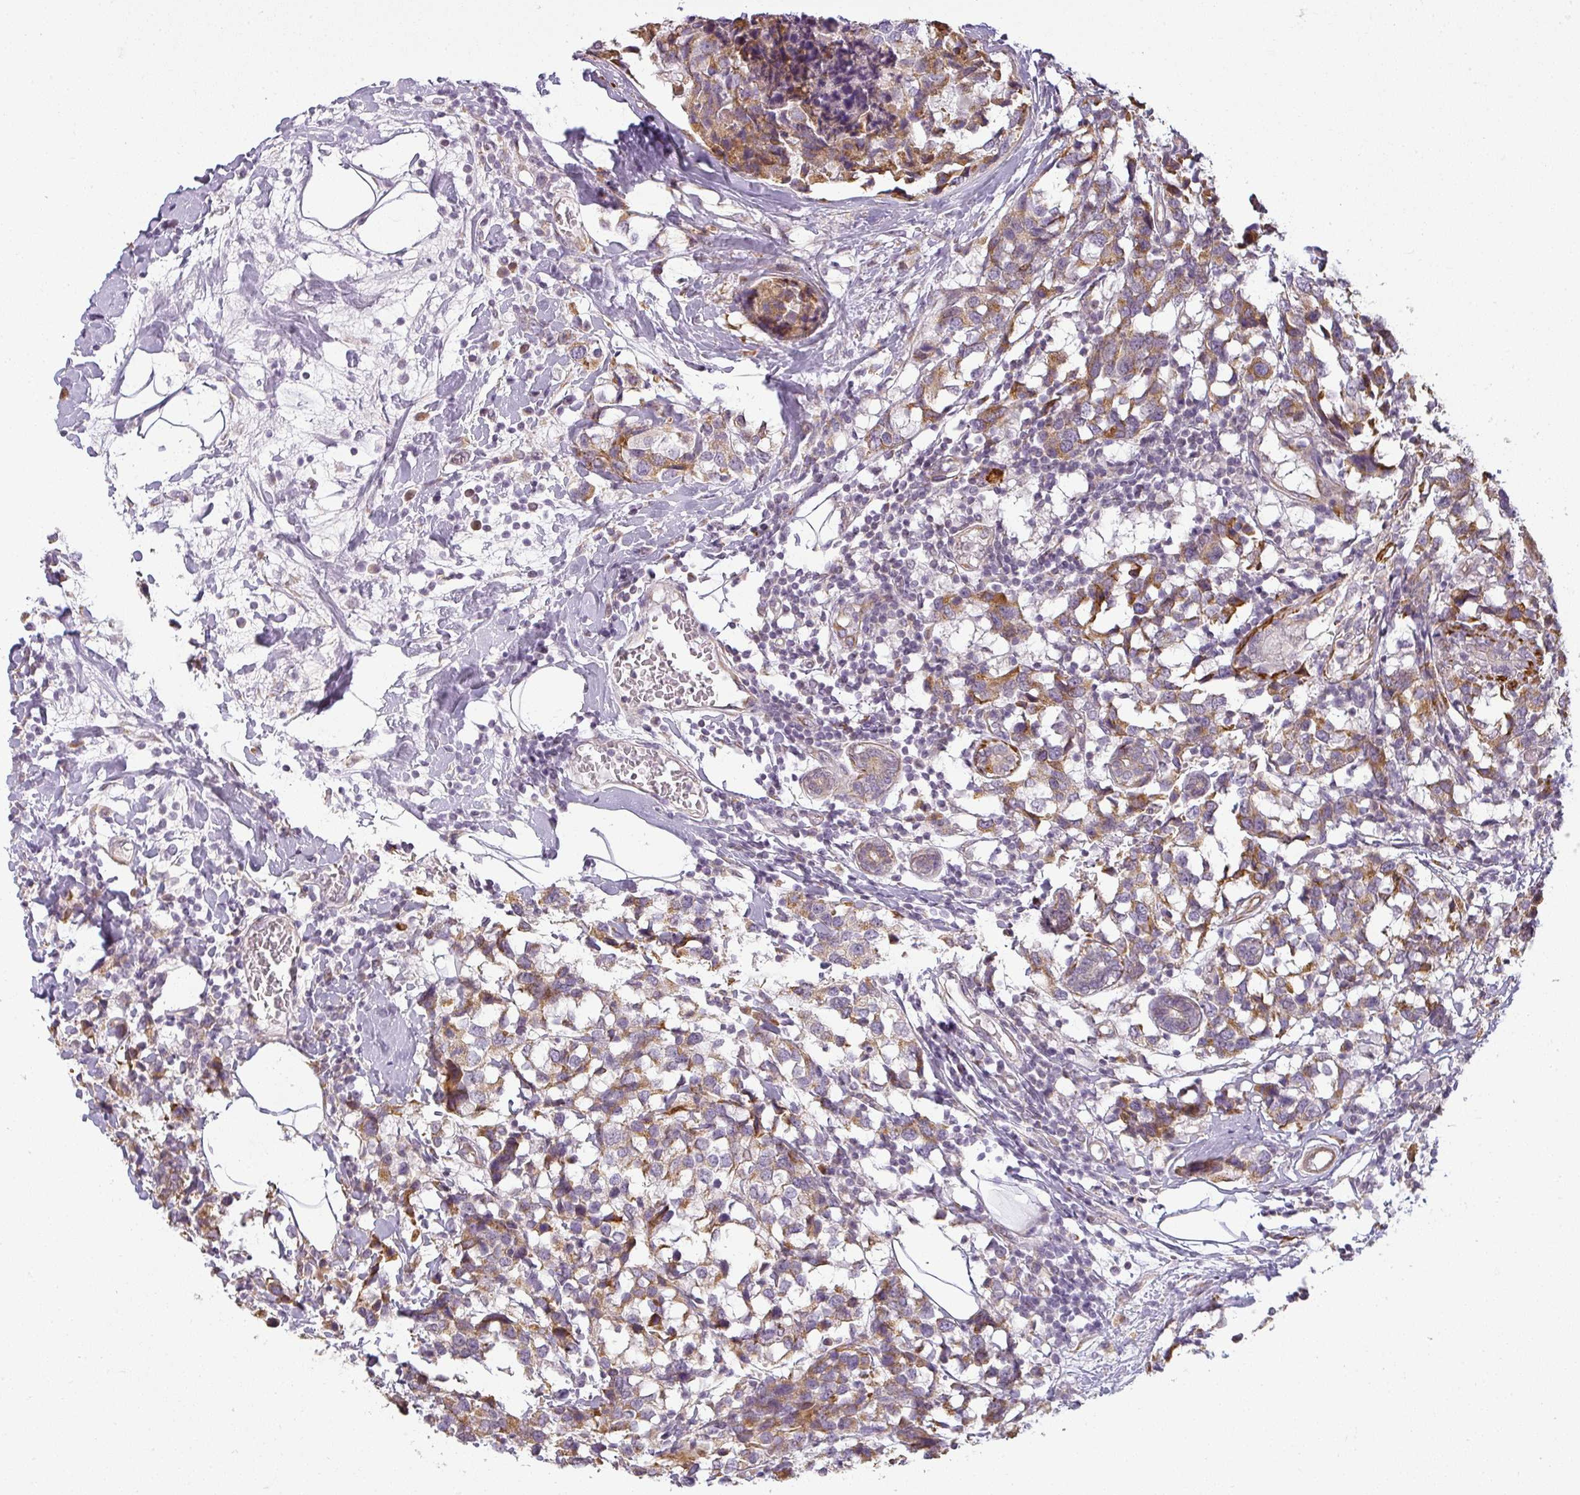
{"staining": {"intensity": "moderate", "quantity": "25%-75%", "location": "cytoplasmic/membranous"}, "tissue": "breast cancer", "cell_type": "Tumor cells", "image_type": "cancer", "snomed": [{"axis": "morphology", "description": "Lobular carcinoma"}, {"axis": "topography", "description": "Breast"}], "caption": "Tumor cells show moderate cytoplasmic/membranous positivity in approximately 25%-75% of cells in breast cancer.", "gene": "CCDC144A", "patient": {"sex": "female", "age": 59}}